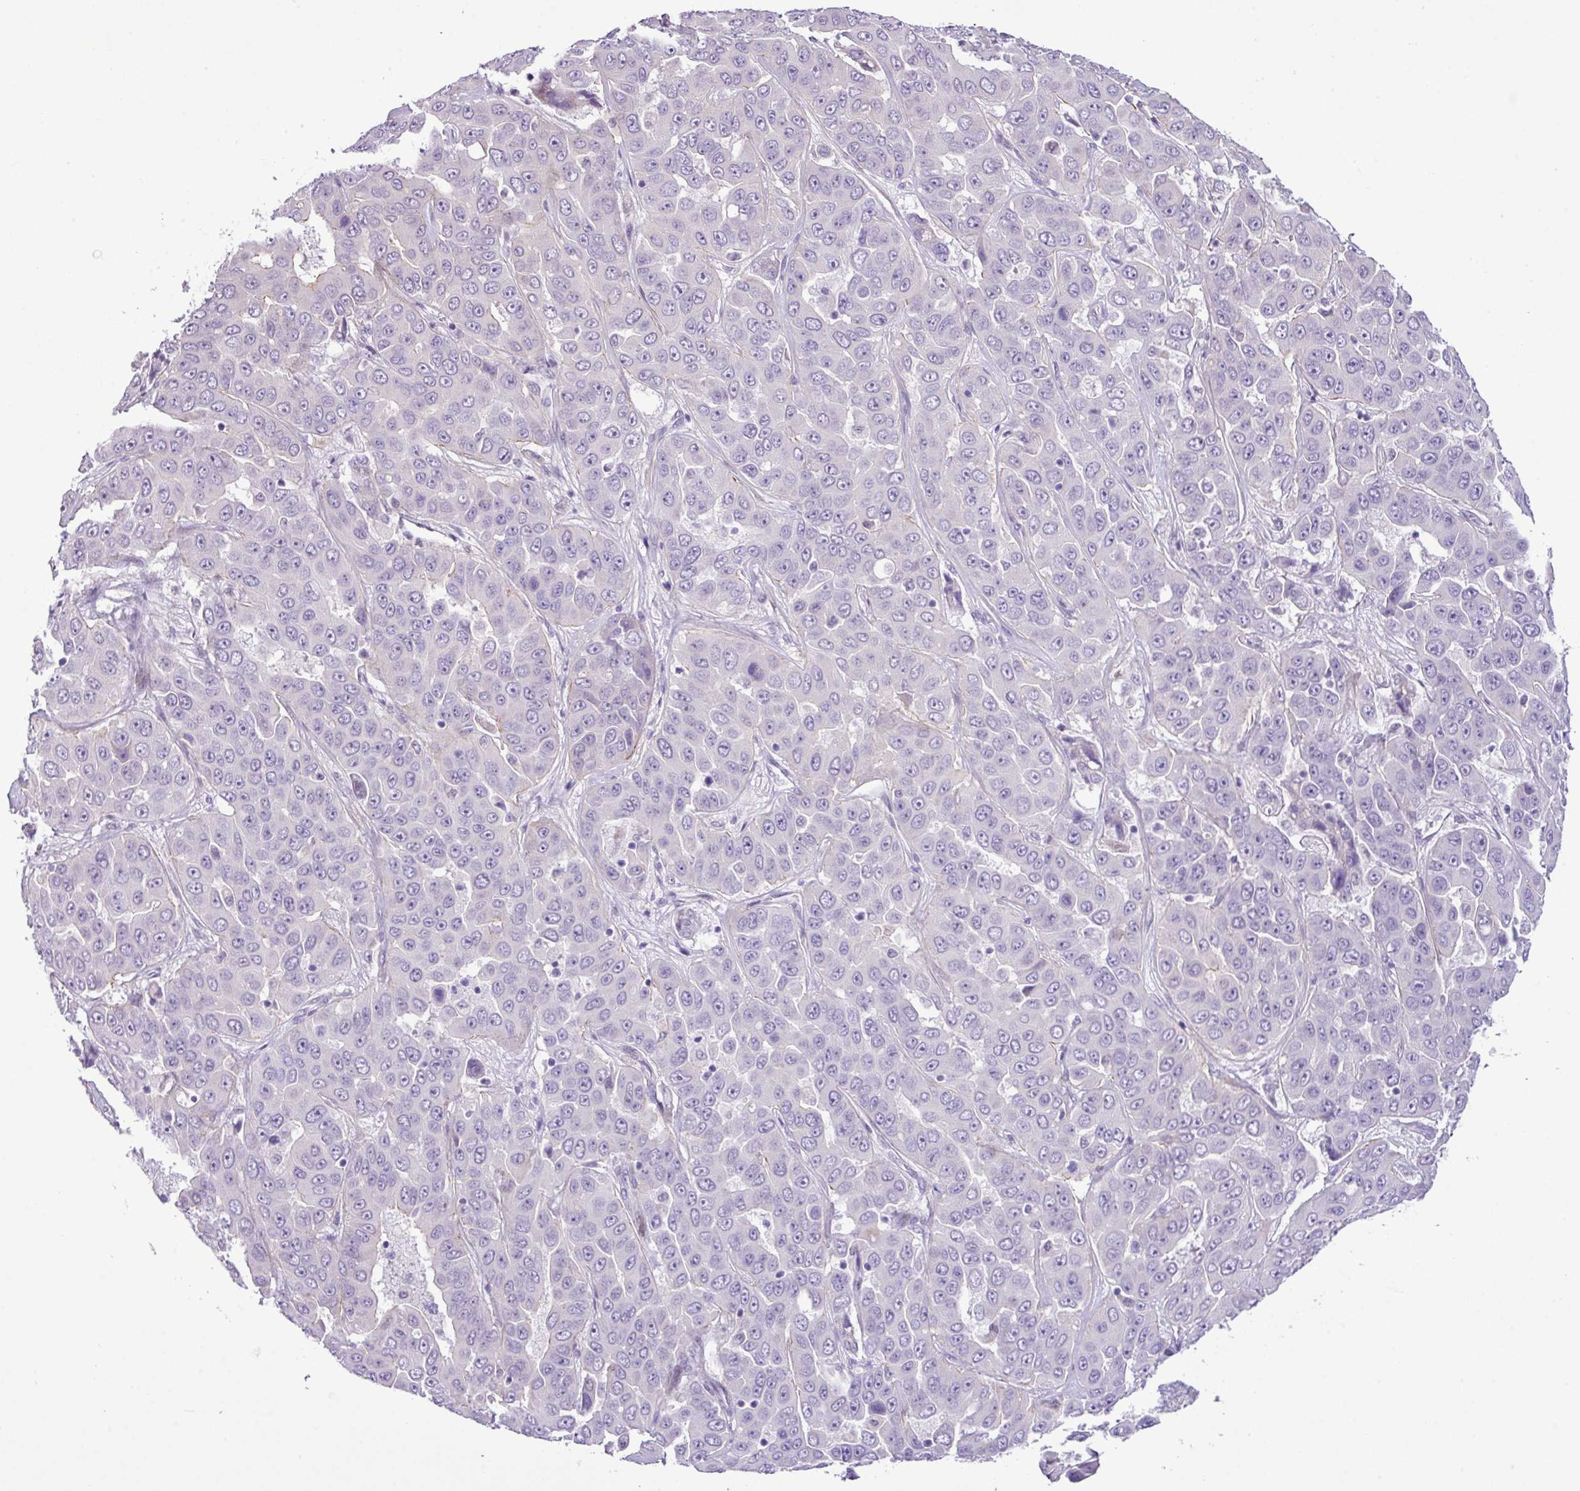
{"staining": {"intensity": "negative", "quantity": "none", "location": "none"}, "tissue": "liver cancer", "cell_type": "Tumor cells", "image_type": "cancer", "snomed": [{"axis": "morphology", "description": "Cholangiocarcinoma"}, {"axis": "topography", "description": "Liver"}], "caption": "Immunohistochemistry (IHC) image of neoplastic tissue: human liver cholangiocarcinoma stained with DAB (3,3'-diaminobenzidine) shows no significant protein staining in tumor cells.", "gene": "YLPM1", "patient": {"sex": "female", "age": 52}}